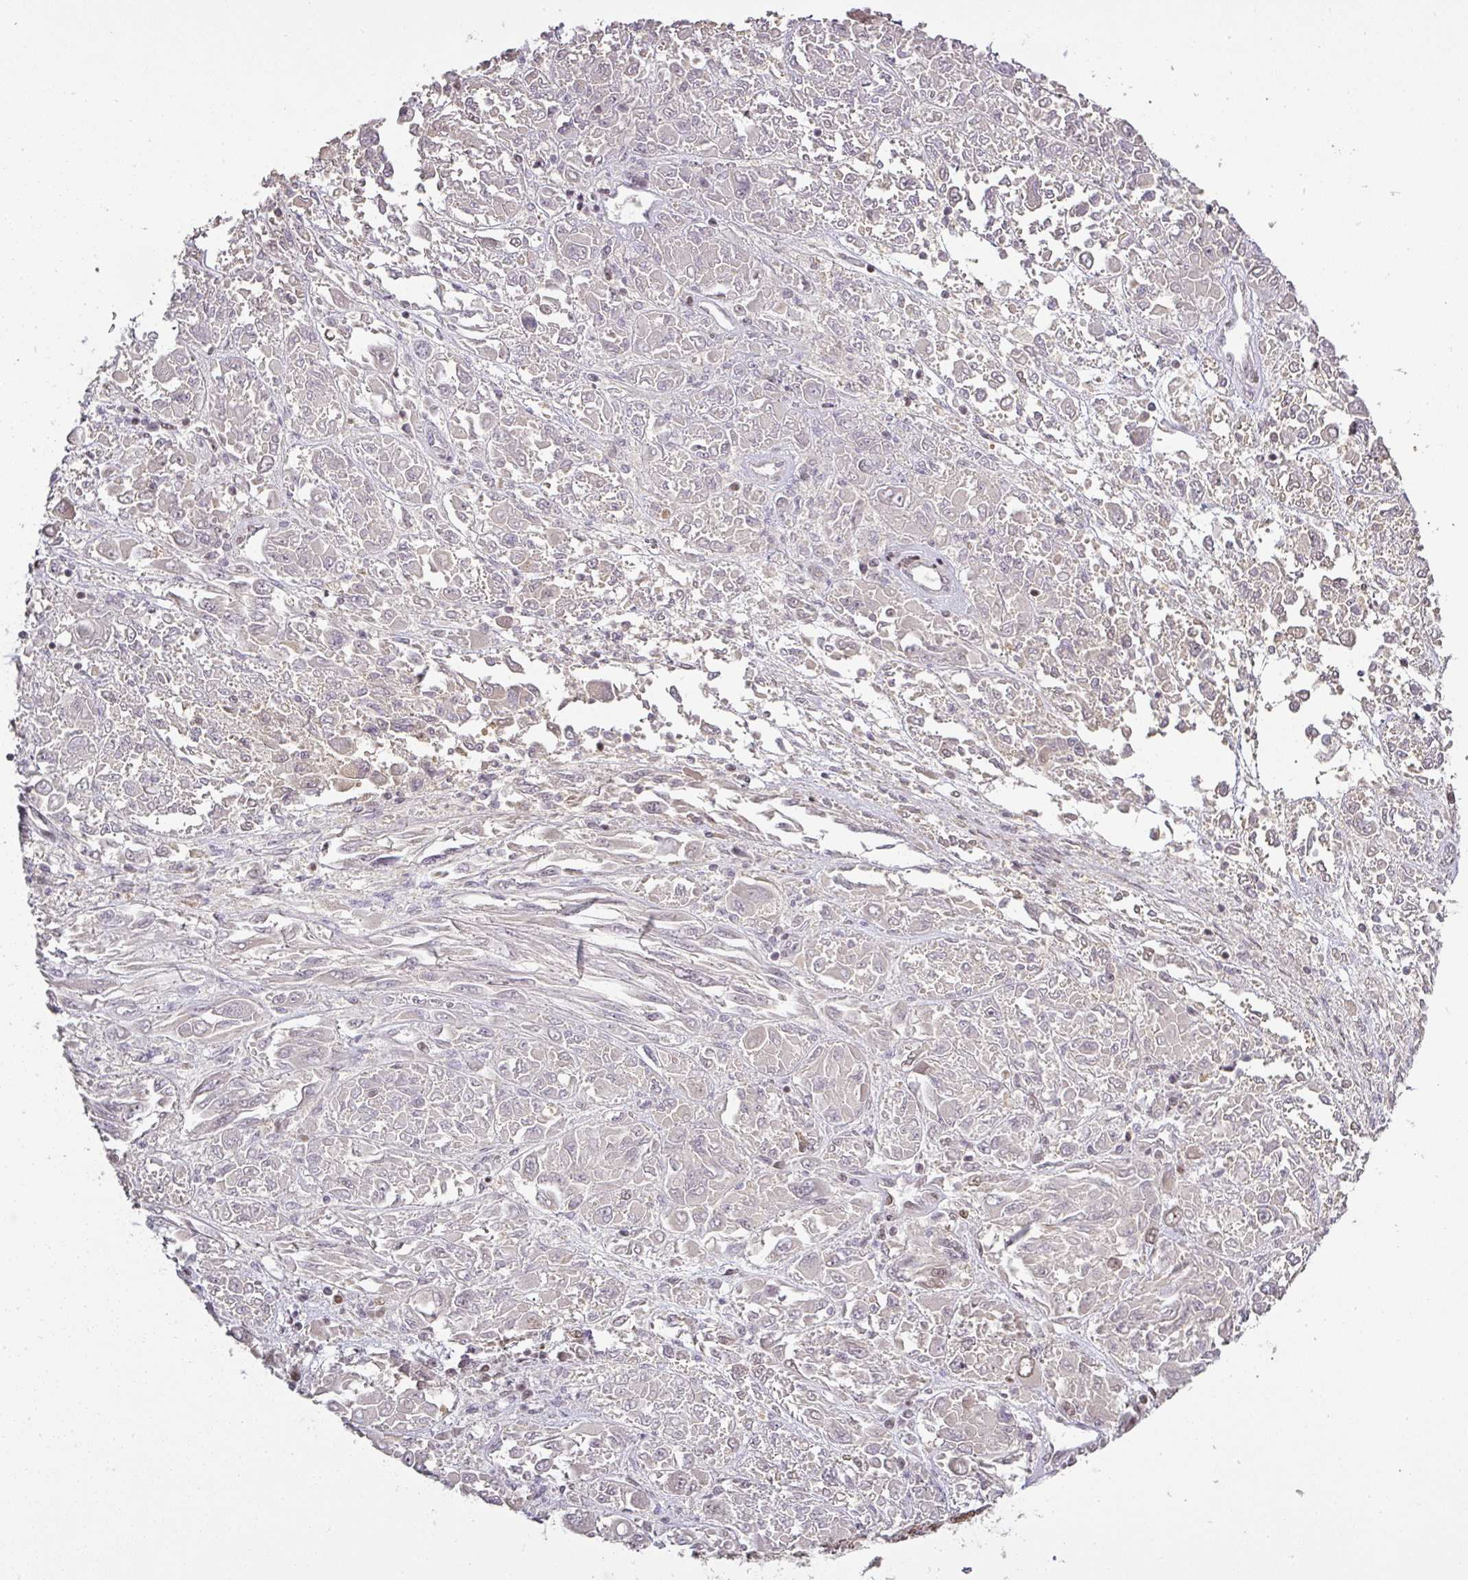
{"staining": {"intensity": "negative", "quantity": "none", "location": "none"}, "tissue": "melanoma", "cell_type": "Tumor cells", "image_type": "cancer", "snomed": [{"axis": "morphology", "description": "Malignant melanoma, NOS"}, {"axis": "topography", "description": "Skin"}], "caption": "Tumor cells show no significant protein positivity in malignant melanoma.", "gene": "GPRIN2", "patient": {"sex": "female", "age": 91}}